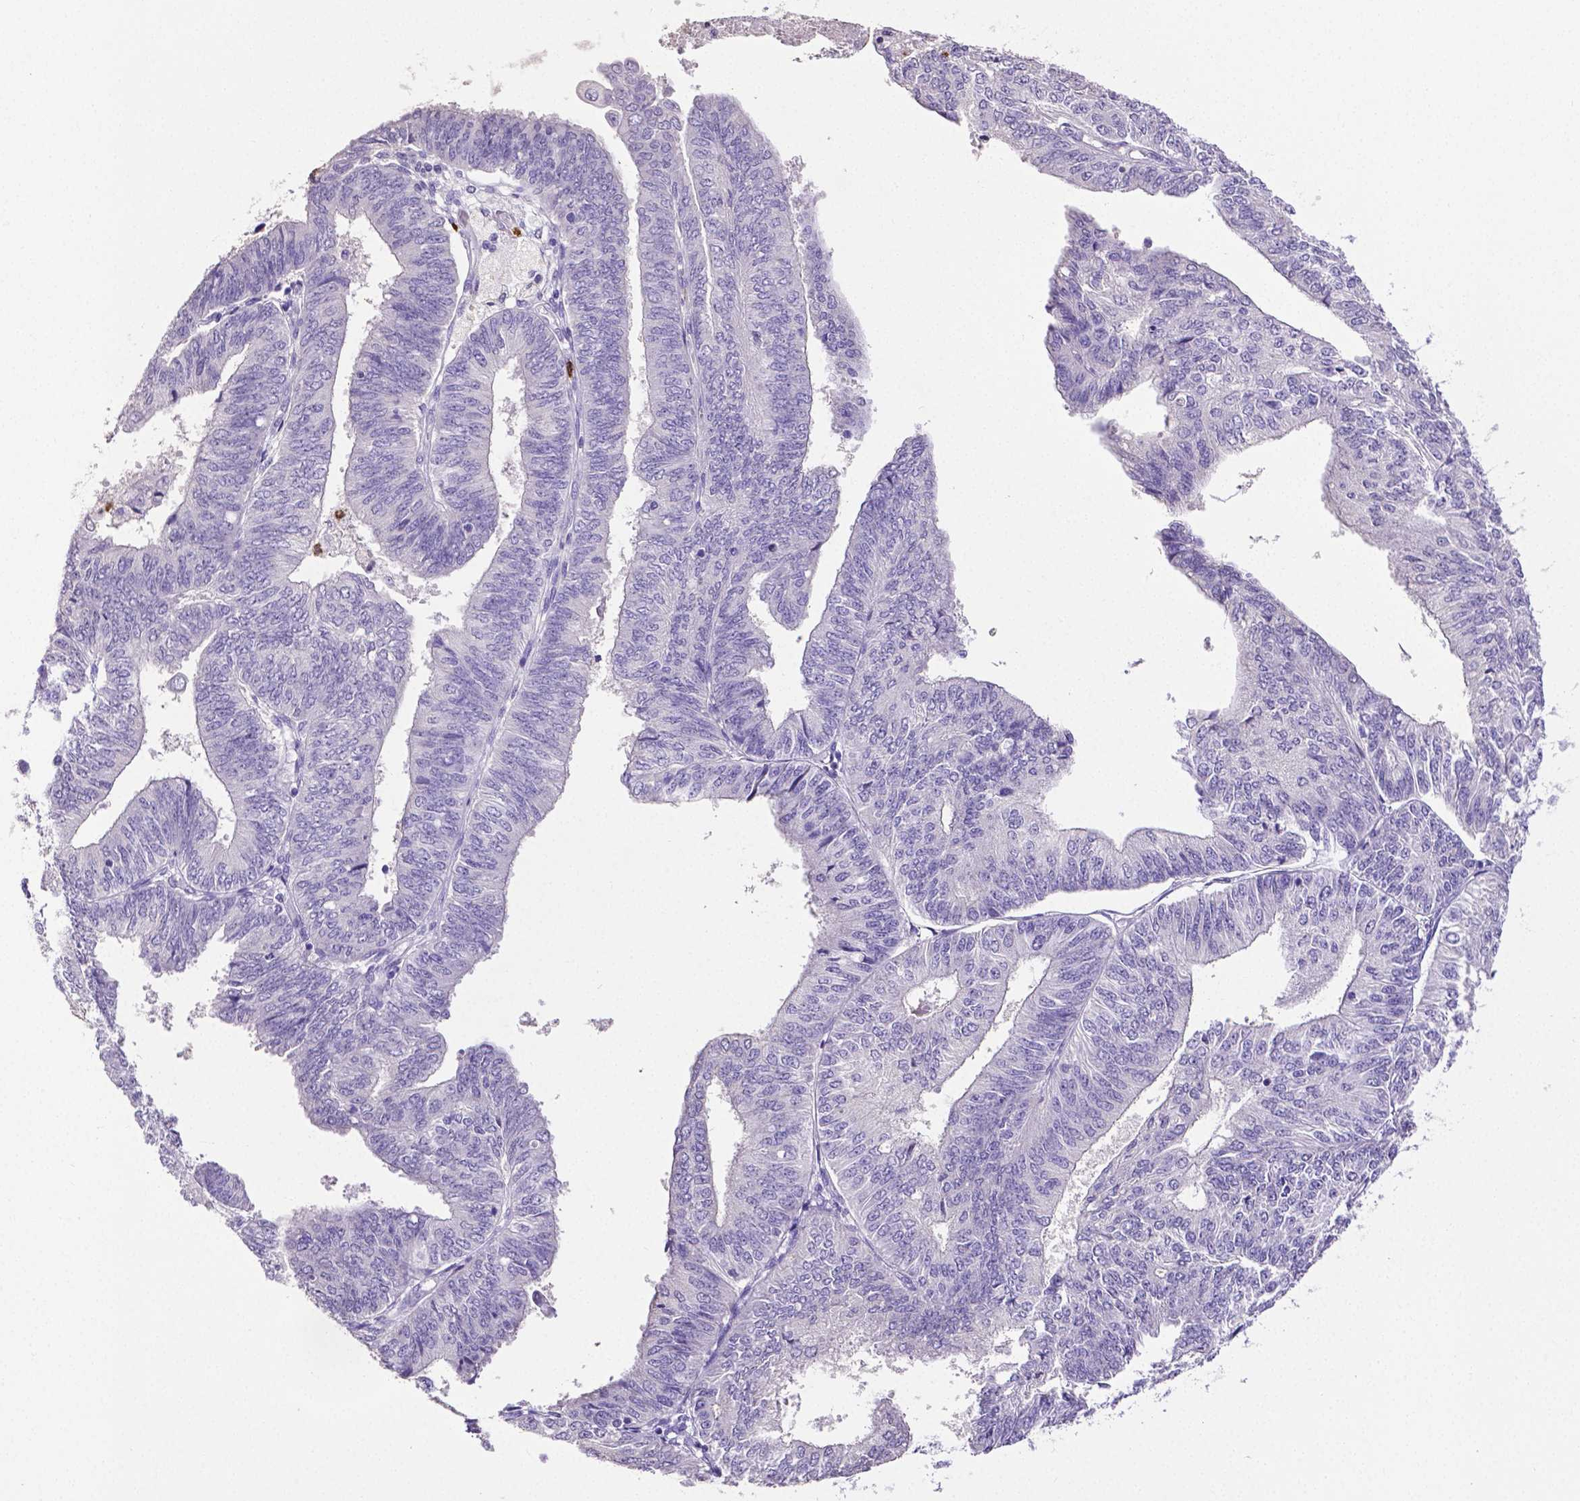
{"staining": {"intensity": "negative", "quantity": "none", "location": "none"}, "tissue": "endometrial cancer", "cell_type": "Tumor cells", "image_type": "cancer", "snomed": [{"axis": "morphology", "description": "Adenocarcinoma, NOS"}, {"axis": "topography", "description": "Endometrium"}], "caption": "High magnification brightfield microscopy of endometrial adenocarcinoma stained with DAB (brown) and counterstained with hematoxylin (blue): tumor cells show no significant expression.", "gene": "MMP9", "patient": {"sex": "female", "age": 58}}